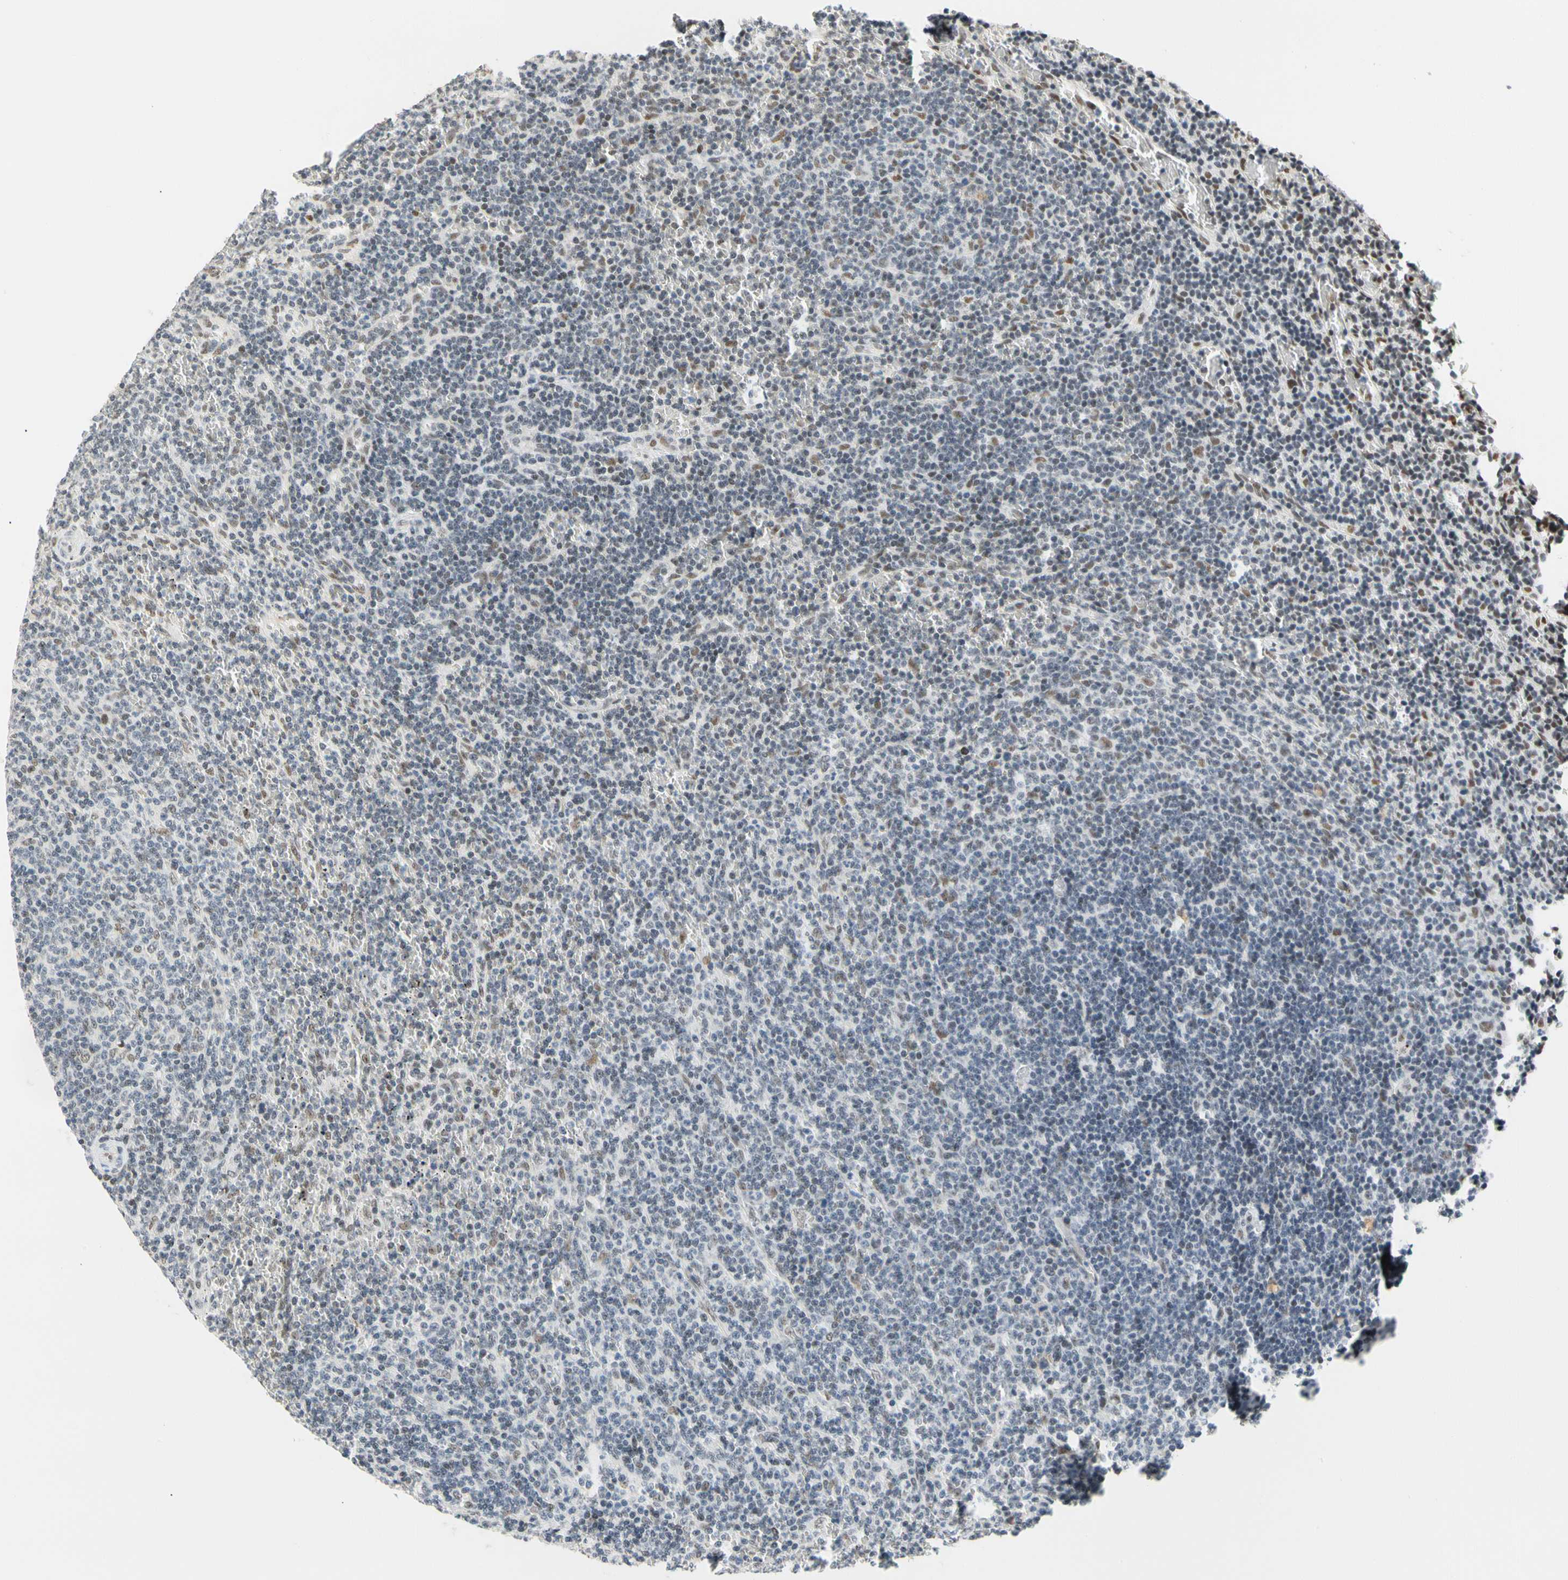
{"staining": {"intensity": "negative", "quantity": "none", "location": "none"}, "tissue": "lymphoma", "cell_type": "Tumor cells", "image_type": "cancer", "snomed": [{"axis": "morphology", "description": "Malignant lymphoma, non-Hodgkin's type, Low grade"}, {"axis": "topography", "description": "Spleen"}], "caption": "Immunohistochemical staining of human lymphoma displays no significant expression in tumor cells. Brightfield microscopy of immunohistochemistry stained with DAB (3,3'-diaminobenzidine) (brown) and hematoxylin (blue), captured at high magnification.", "gene": "ZSCAN16", "patient": {"sex": "female", "age": 50}}